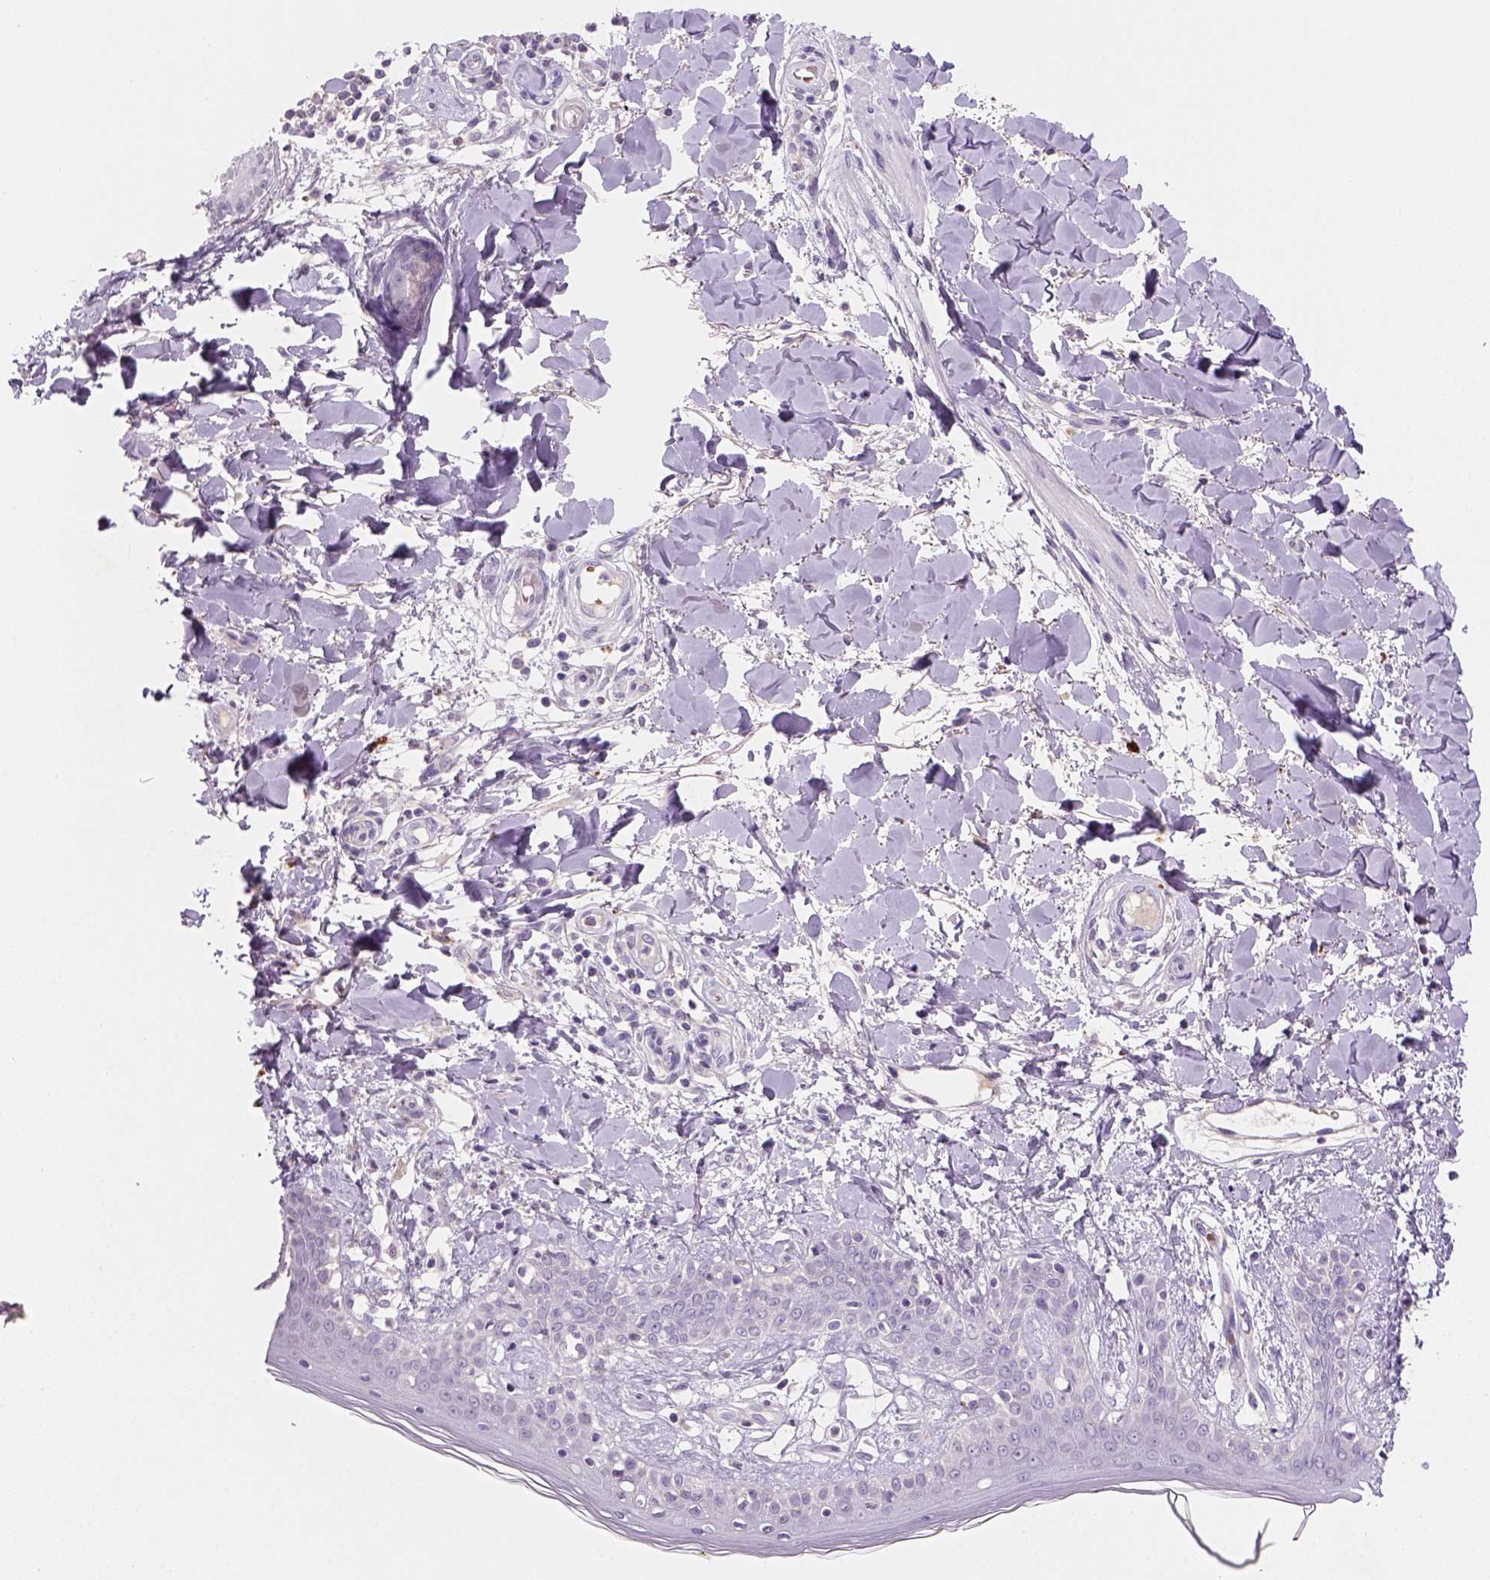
{"staining": {"intensity": "negative", "quantity": "none", "location": "none"}, "tissue": "skin", "cell_type": "Fibroblasts", "image_type": "normal", "snomed": [{"axis": "morphology", "description": "Normal tissue, NOS"}, {"axis": "topography", "description": "Skin"}], "caption": "Fibroblasts show no significant expression in unremarkable skin. Nuclei are stained in blue.", "gene": "ZMAT4", "patient": {"sex": "female", "age": 34}}